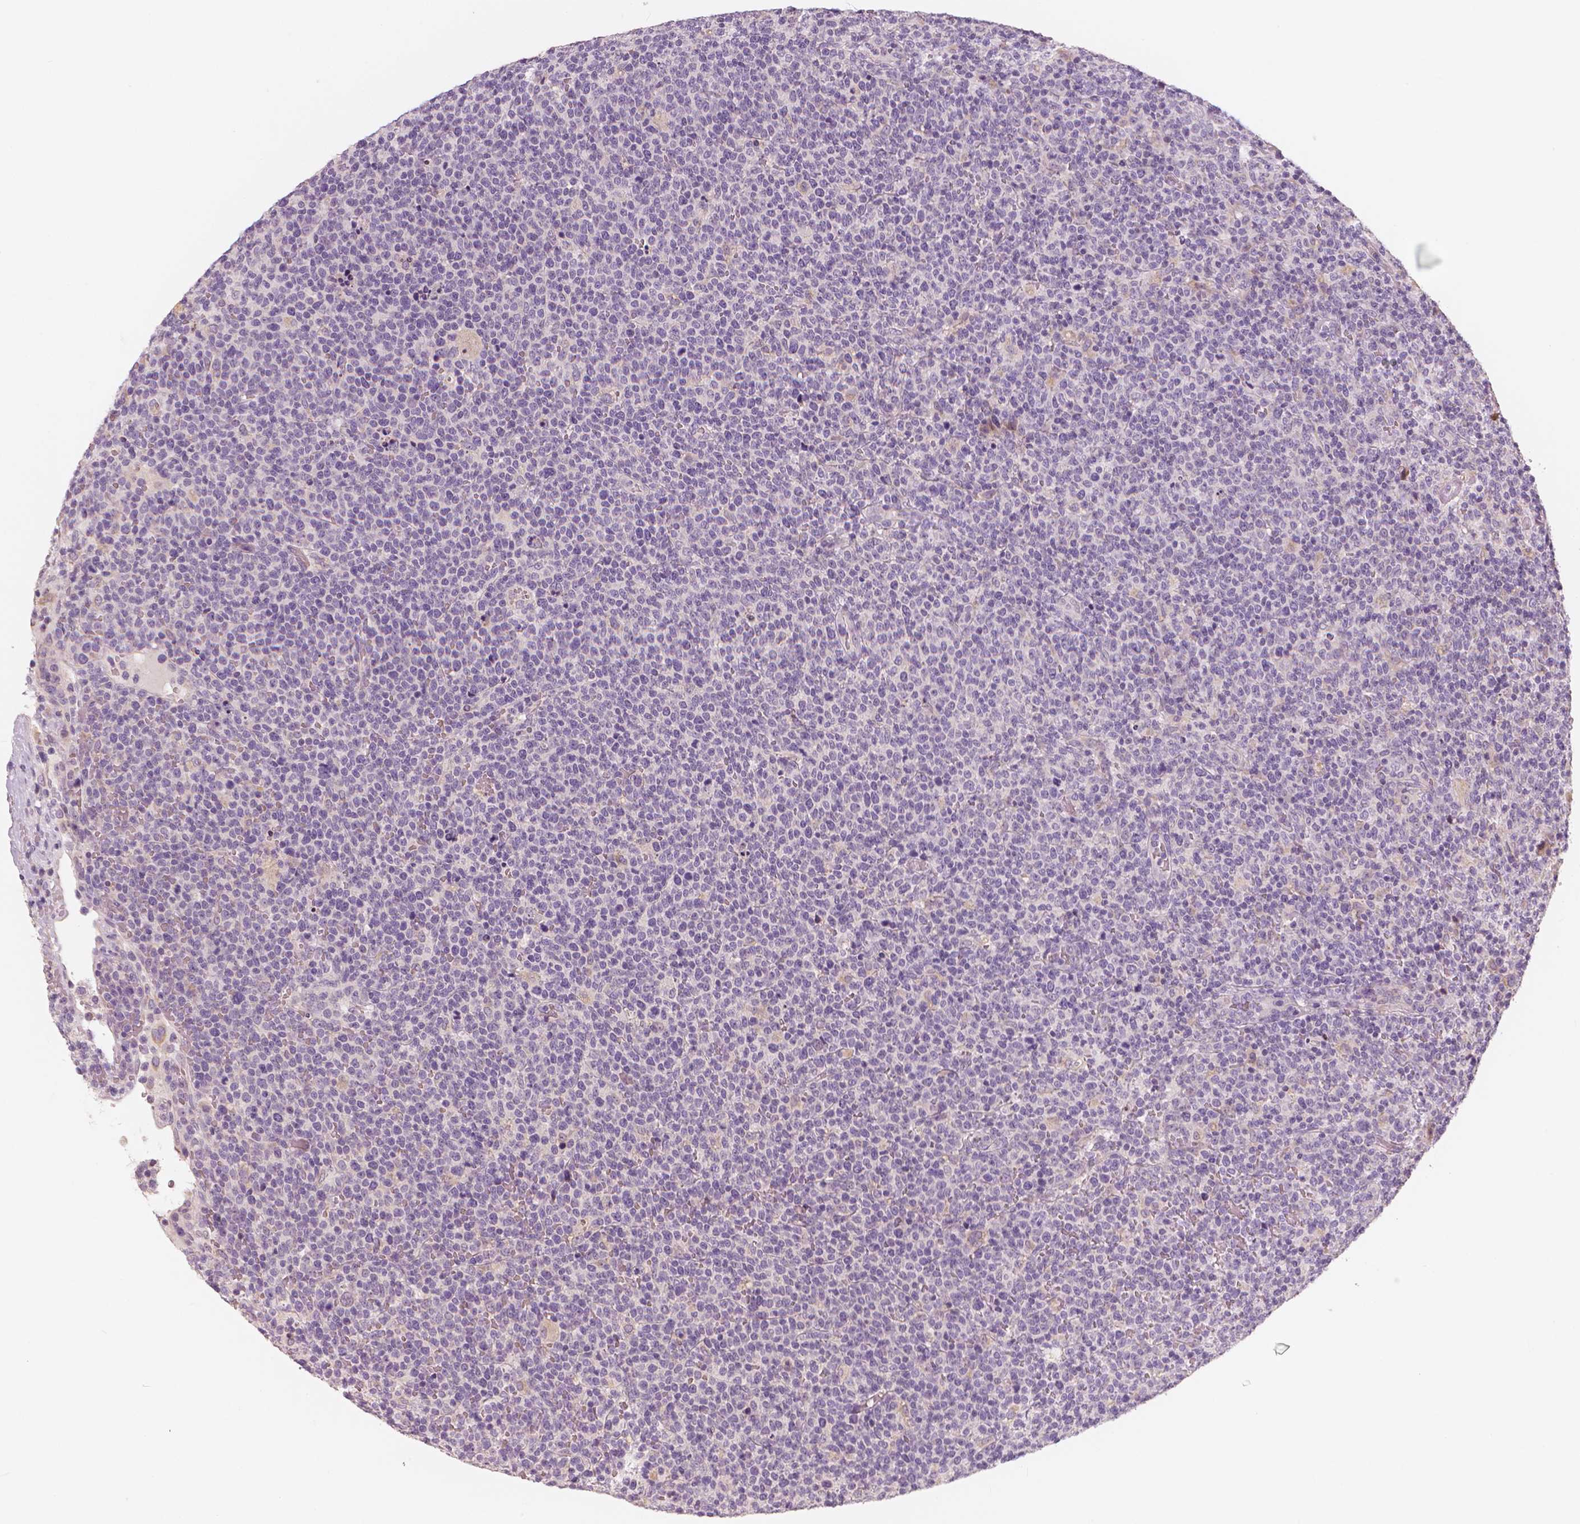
{"staining": {"intensity": "negative", "quantity": "none", "location": "none"}, "tissue": "lymphoma", "cell_type": "Tumor cells", "image_type": "cancer", "snomed": [{"axis": "morphology", "description": "Malignant lymphoma, non-Hodgkin's type, High grade"}, {"axis": "topography", "description": "Lymph node"}], "caption": "The immunohistochemistry (IHC) micrograph has no significant expression in tumor cells of lymphoma tissue.", "gene": "RNASE7", "patient": {"sex": "male", "age": 61}}